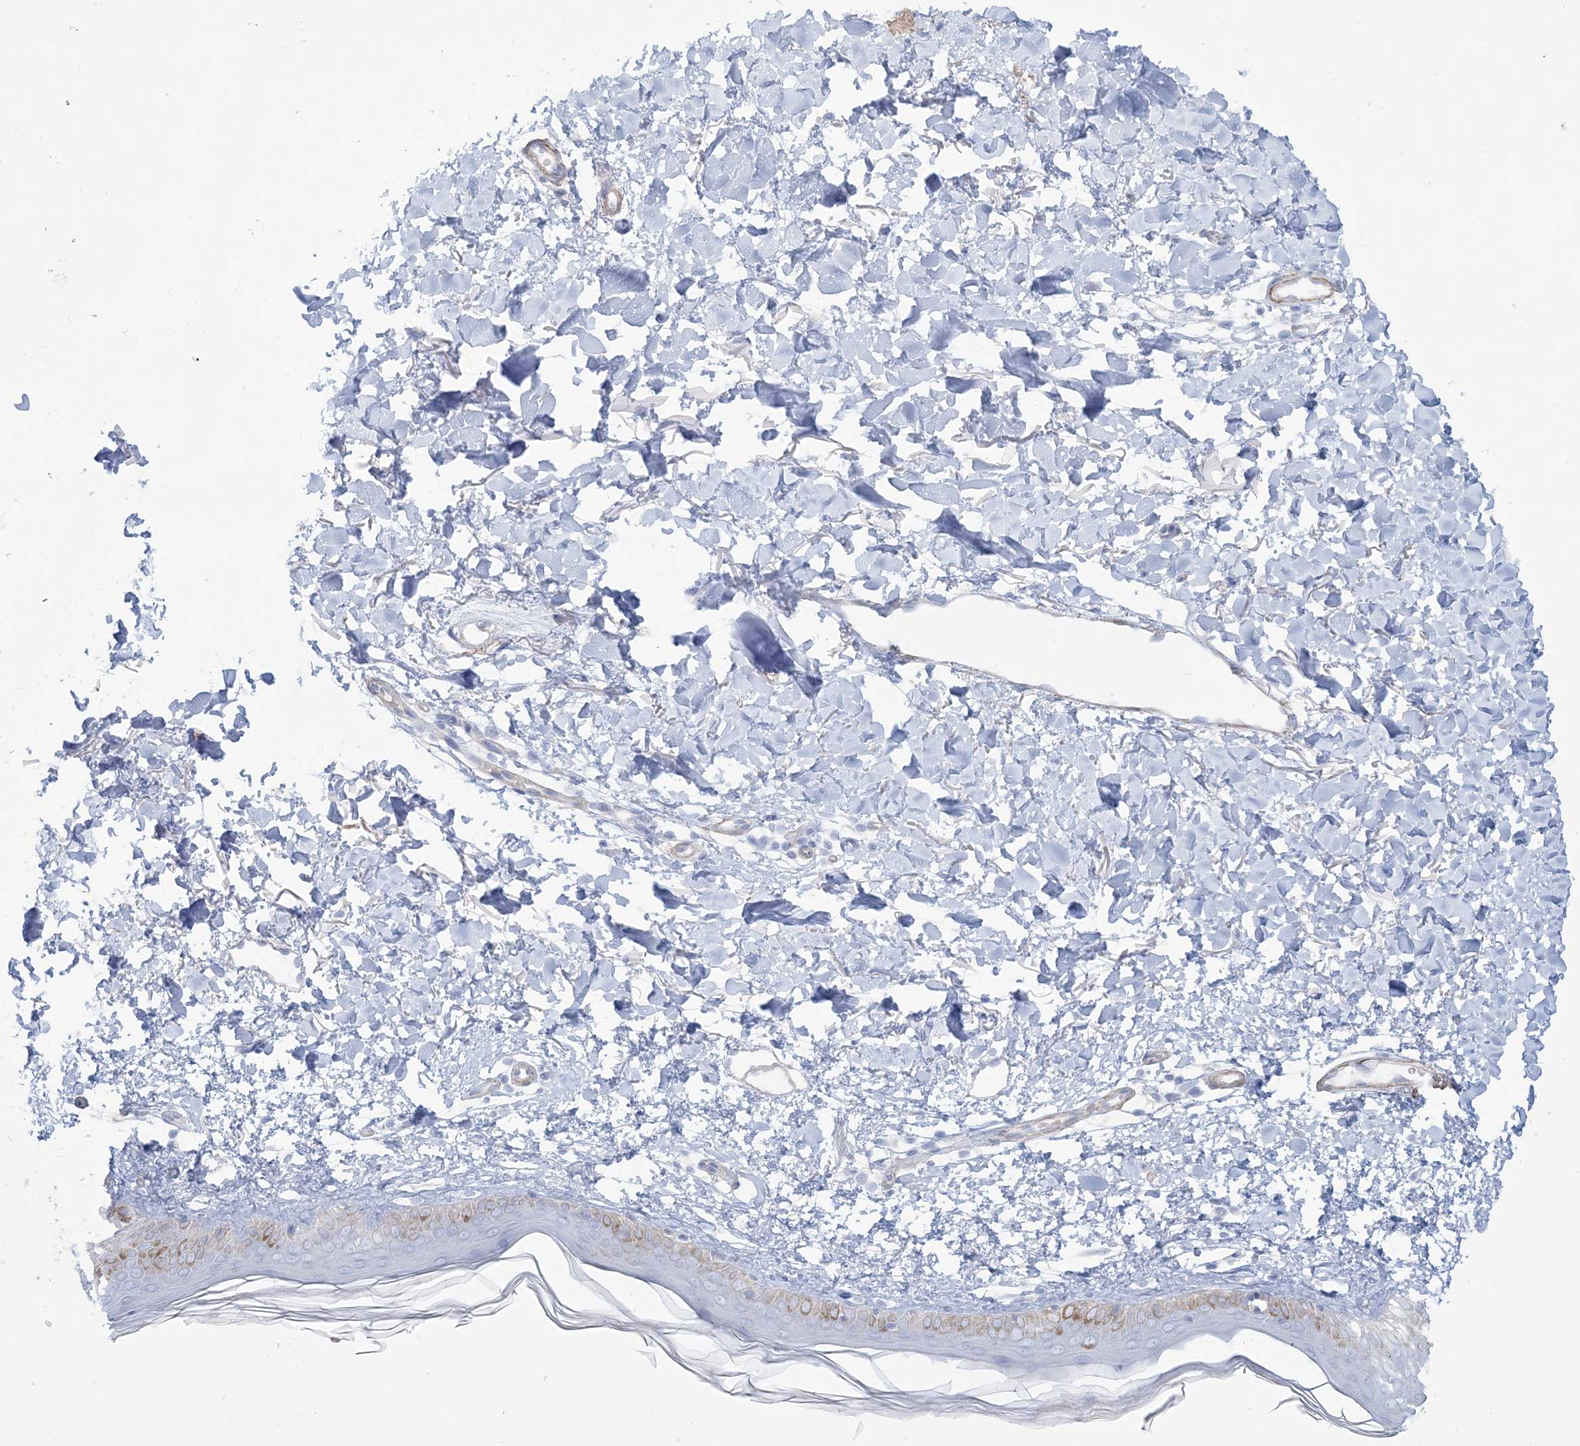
{"staining": {"intensity": "negative", "quantity": "none", "location": "none"}, "tissue": "skin", "cell_type": "Fibroblasts", "image_type": "normal", "snomed": [{"axis": "morphology", "description": "Normal tissue, NOS"}, {"axis": "topography", "description": "Skin"}], "caption": "Normal skin was stained to show a protein in brown. There is no significant positivity in fibroblasts. (Immunohistochemistry (ihc), brightfield microscopy, high magnification).", "gene": "AGXT", "patient": {"sex": "female", "age": 58}}